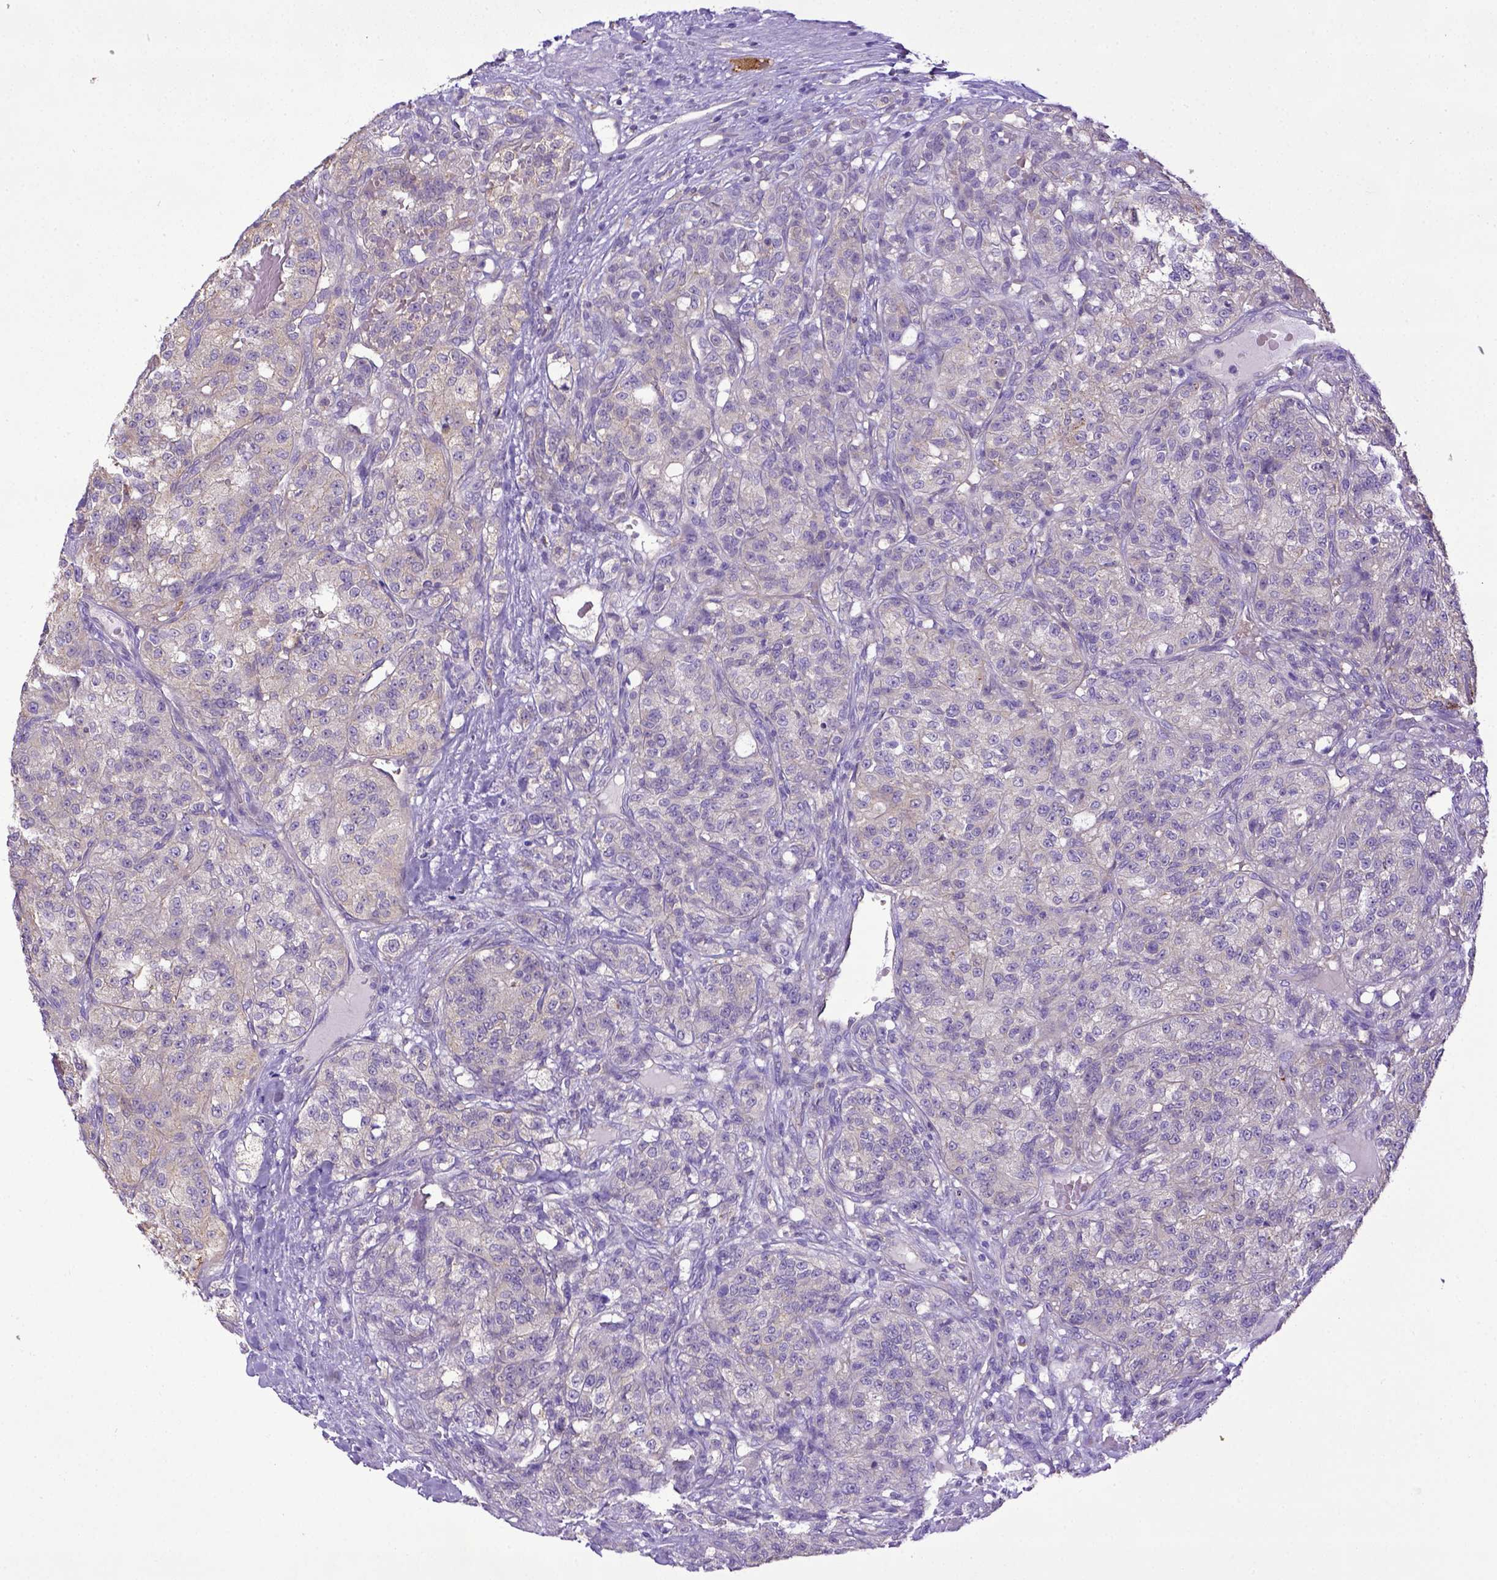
{"staining": {"intensity": "negative", "quantity": "none", "location": "none"}, "tissue": "renal cancer", "cell_type": "Tumor cells", "image_type": "cancer", "snomed": [{"axis": "morphology", "description": "Adenocarcinoma, NOS"}, {"axis": "topography", "description": "Kidney"}], "caption": "A high-resolution image shows IHC staining of adenocarcinoma (renal), which shows no significant positivity in tumor cells. (Immunohistochemistry, brightfield microscopy, high magnification).", "gene": "CD40", "patient": {"sex": "female", "age": 63}}